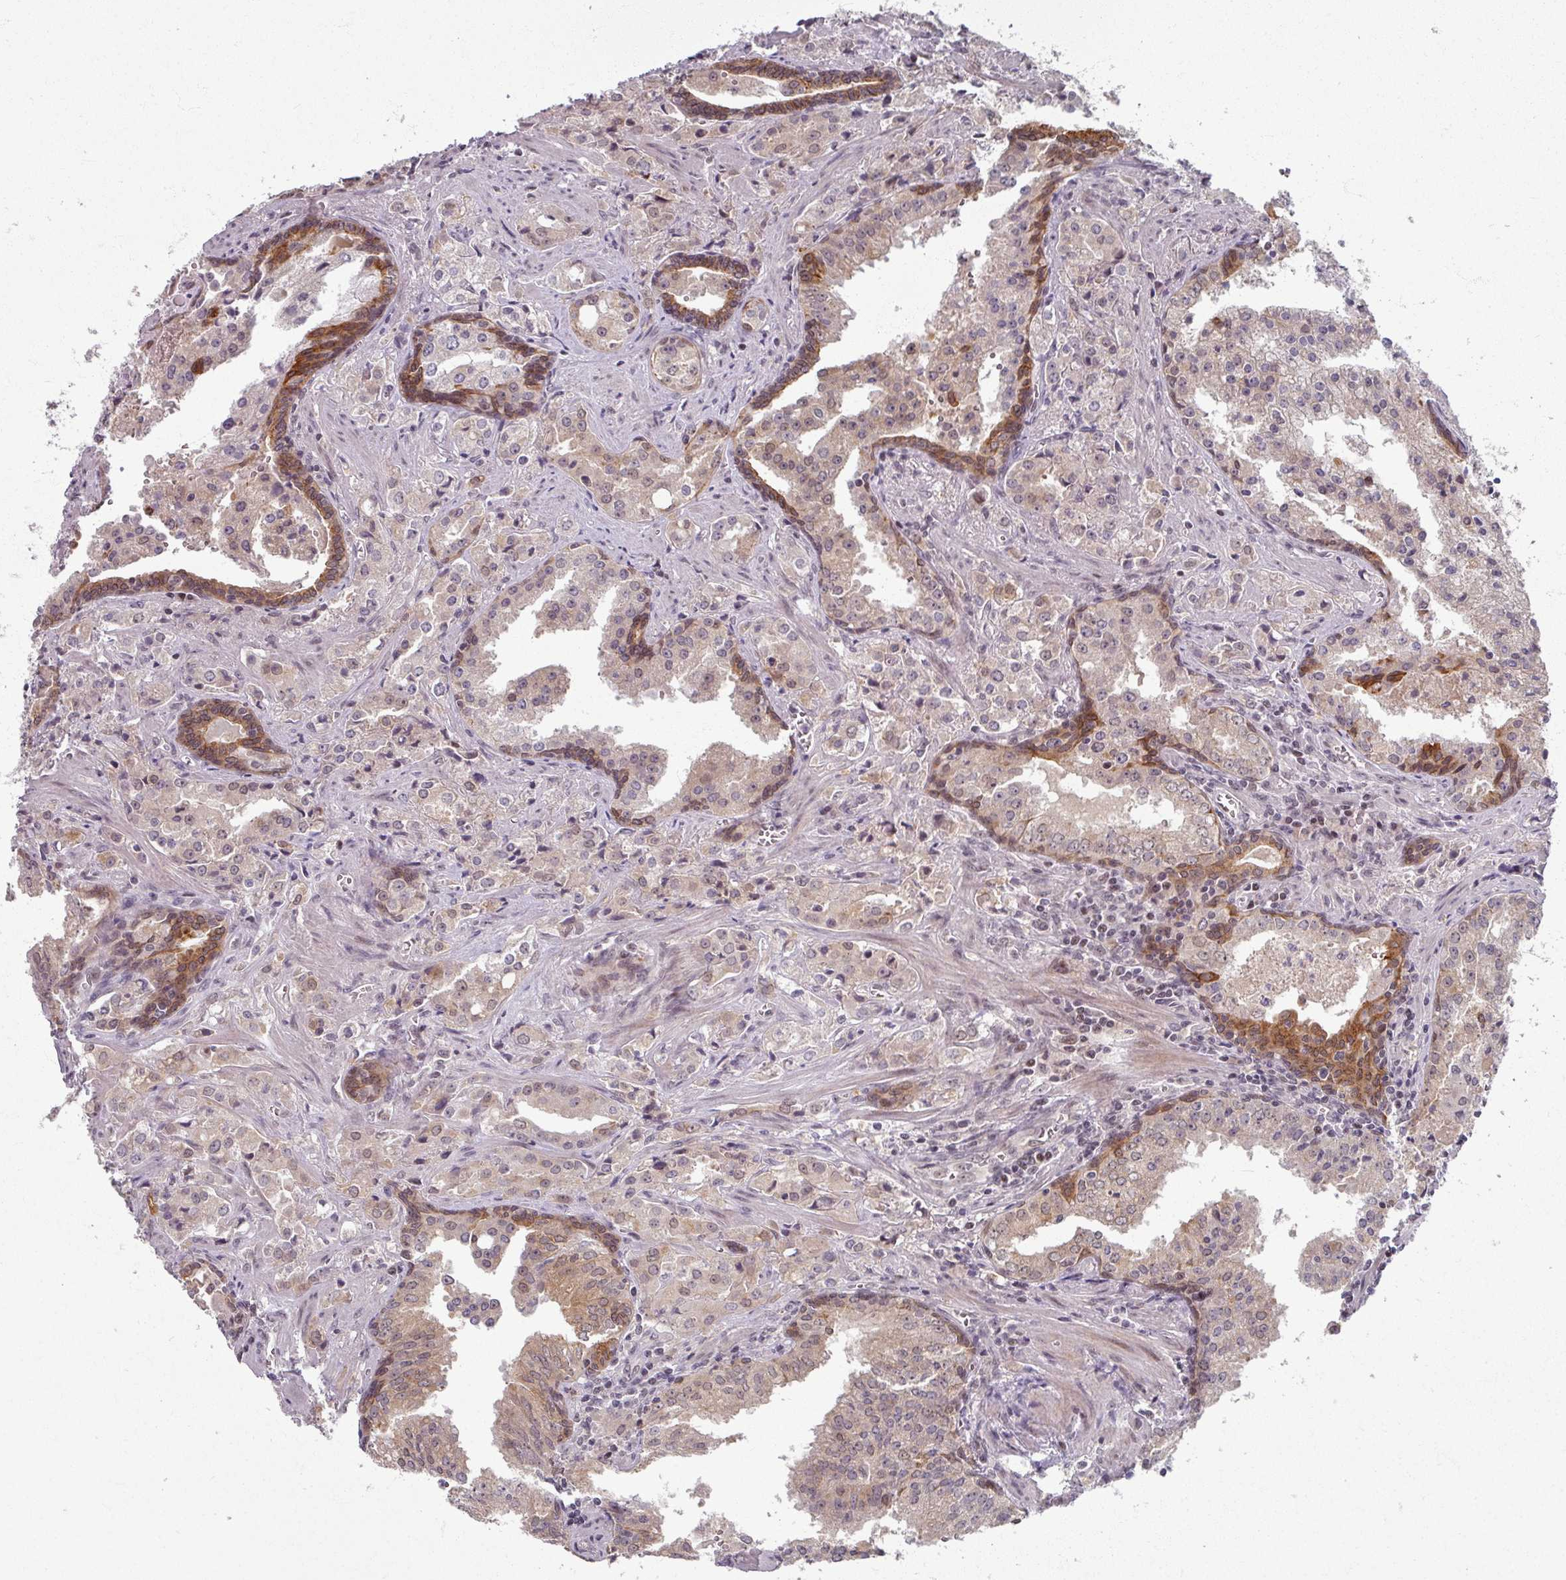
{"staining": {"intensity": "moderate", "quantity": "25%-75%", "location": "cytoplasmic/membranous"}, "tissue": "prostate cancer", "cell_type": "Tumor cells", "image_type": "cancer", "snomed": [{"axis": "morphology", "description": "Adenocarcinoma, High grade"}, {"axis": "topography", "description": "Prostate"}], "caption": "Immunohistochemistry micrograph of neoplastic tissue: human prostate high-grade adenocarcinoma stained using immunohistochemistry shows medium levels of moderate protein expression localized specifically in the cytoplasmic/membranous of tumor cells, appearing as a cytoplasmic/membranous brown color.", "gene": "KLC3", "patient": {"sex": "male", "age": 68}}